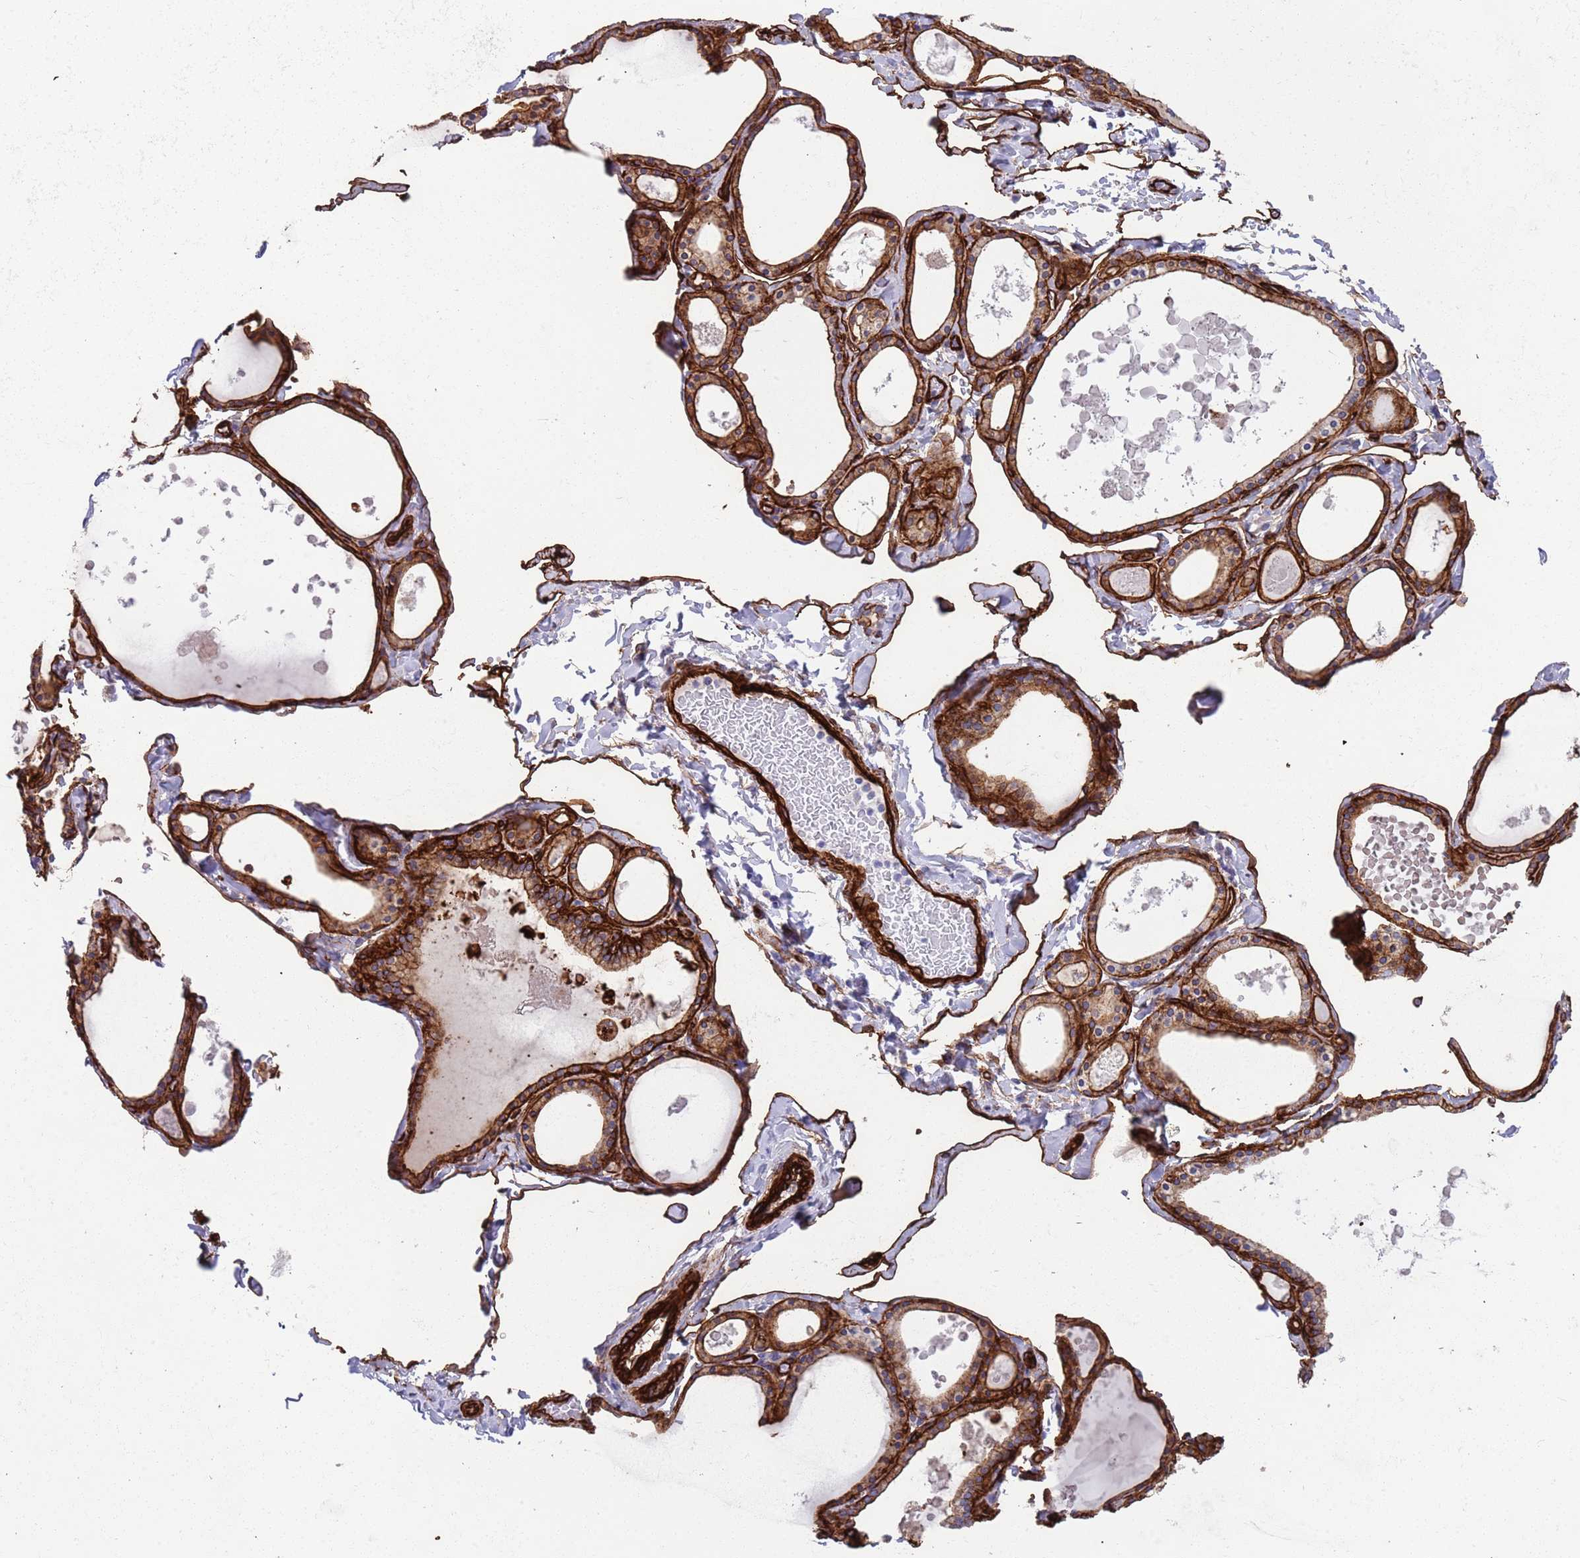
{"staining": {"intensity": "strong", "quantity": ">75%", "location": "cytoplasmic/membranous"}, "tissue": "thyroid gland", "cell_type": "Glandular cells", "image_type": "normal", "snomed": [{"axis": "morphology", "description": "Normal tissue, NOS"}, {"axis": "topography", "description": "Thyroid gland"}], "caption": "This histopathology image demonstrates immunohistochemistry staining of benign thyroid gland, with high strong cytoplasmic/membranous staining in about >75% of glandular cells.", "gene": "CAV2", "patient": {"sex": "male", "age": 56}}